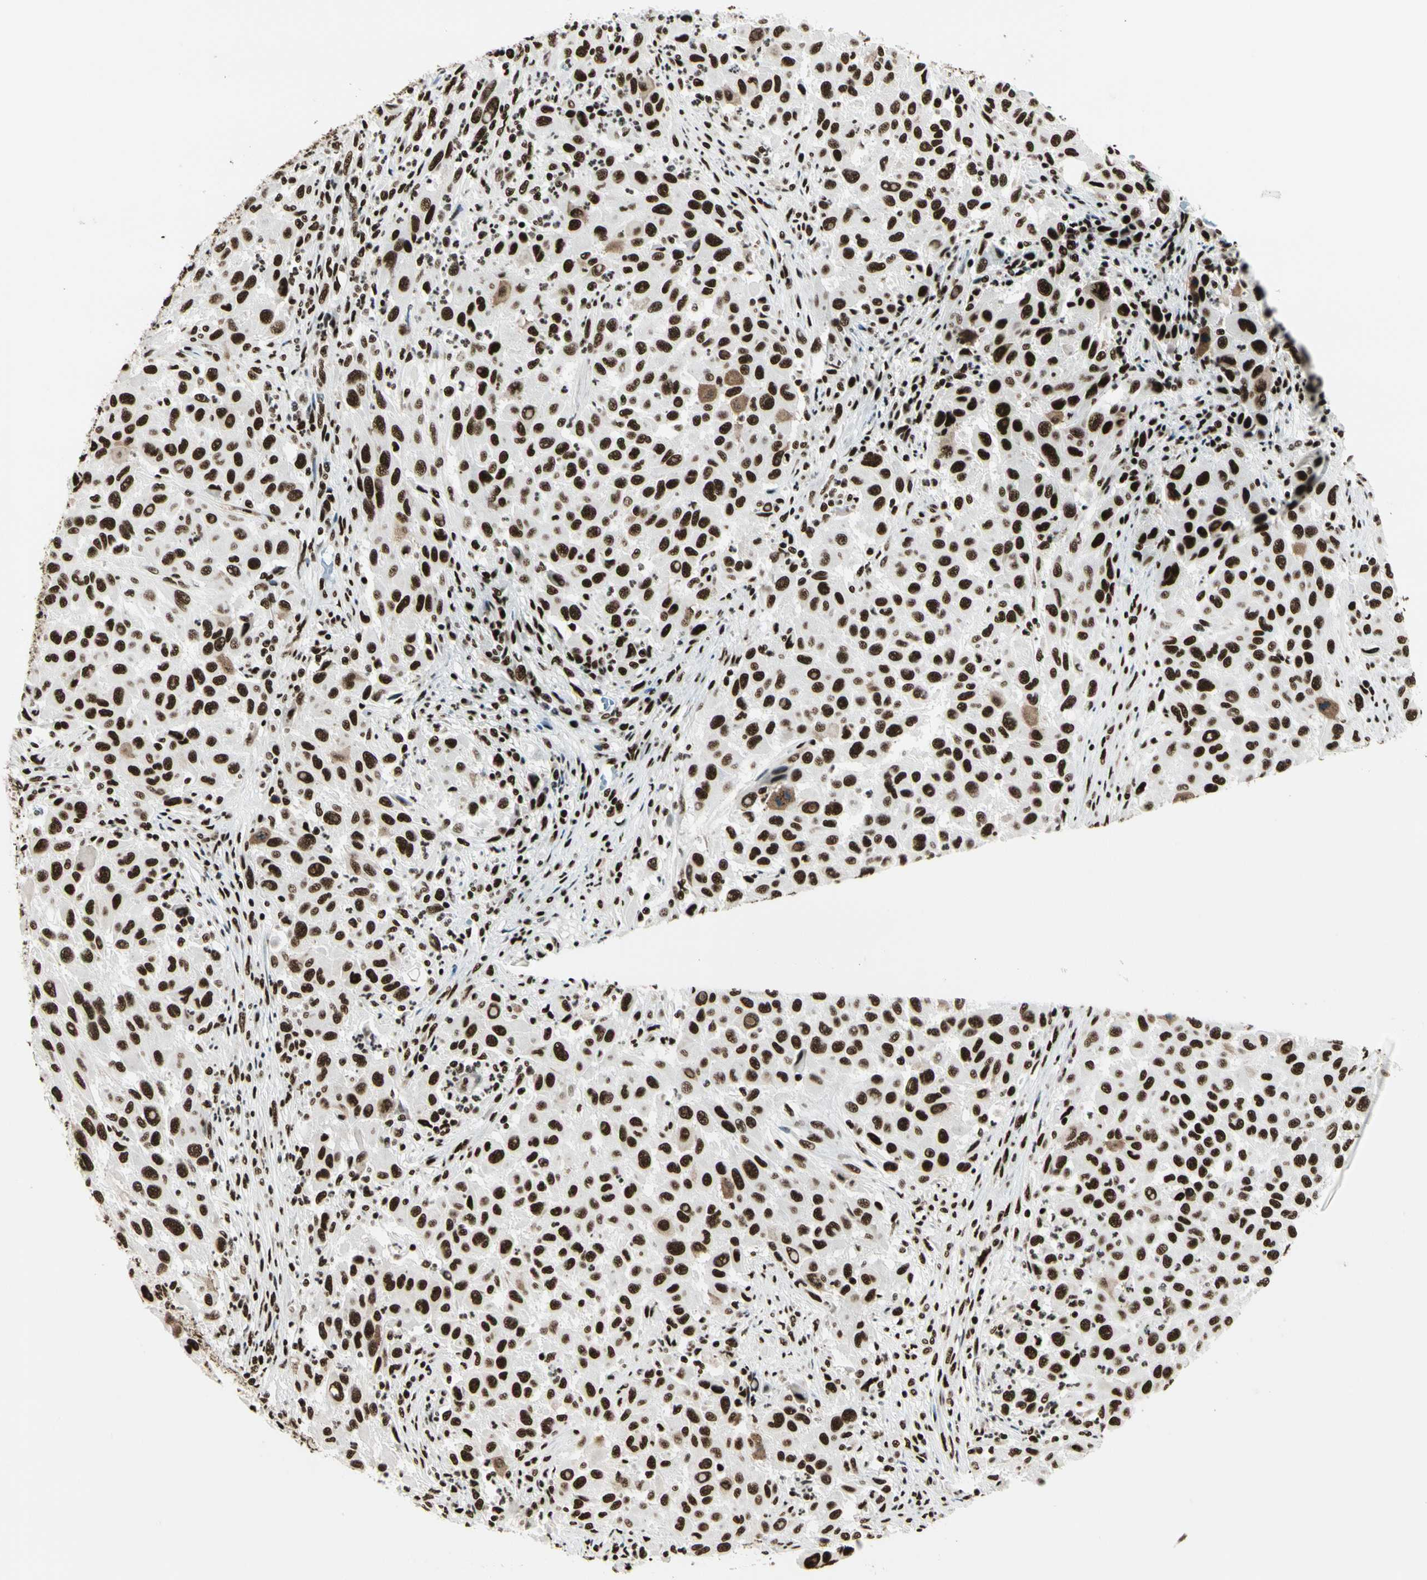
{"staining": {"intensity": "strong", "quantity": ">75%", "location": "nuclear"}, "tissue": "melanoma", "cell_type": "Tumor cells", "image_type": "cancer", "snomed": [{"axis": "morphology", "description": "Malignant melanoma, Metastatic site"}, {"axis": "topography", "description": "Lymph node"}], "caption": "Strong nuclear positivity is present in about >75% of tumor cells in melanoma. The staining is performed using DAB brown chromogen to label protein expression. The nuclei are counter-stained blue using hematoxylin.", "gene": "CCAR1", "patient": {"sex": "male", "age": 61}}